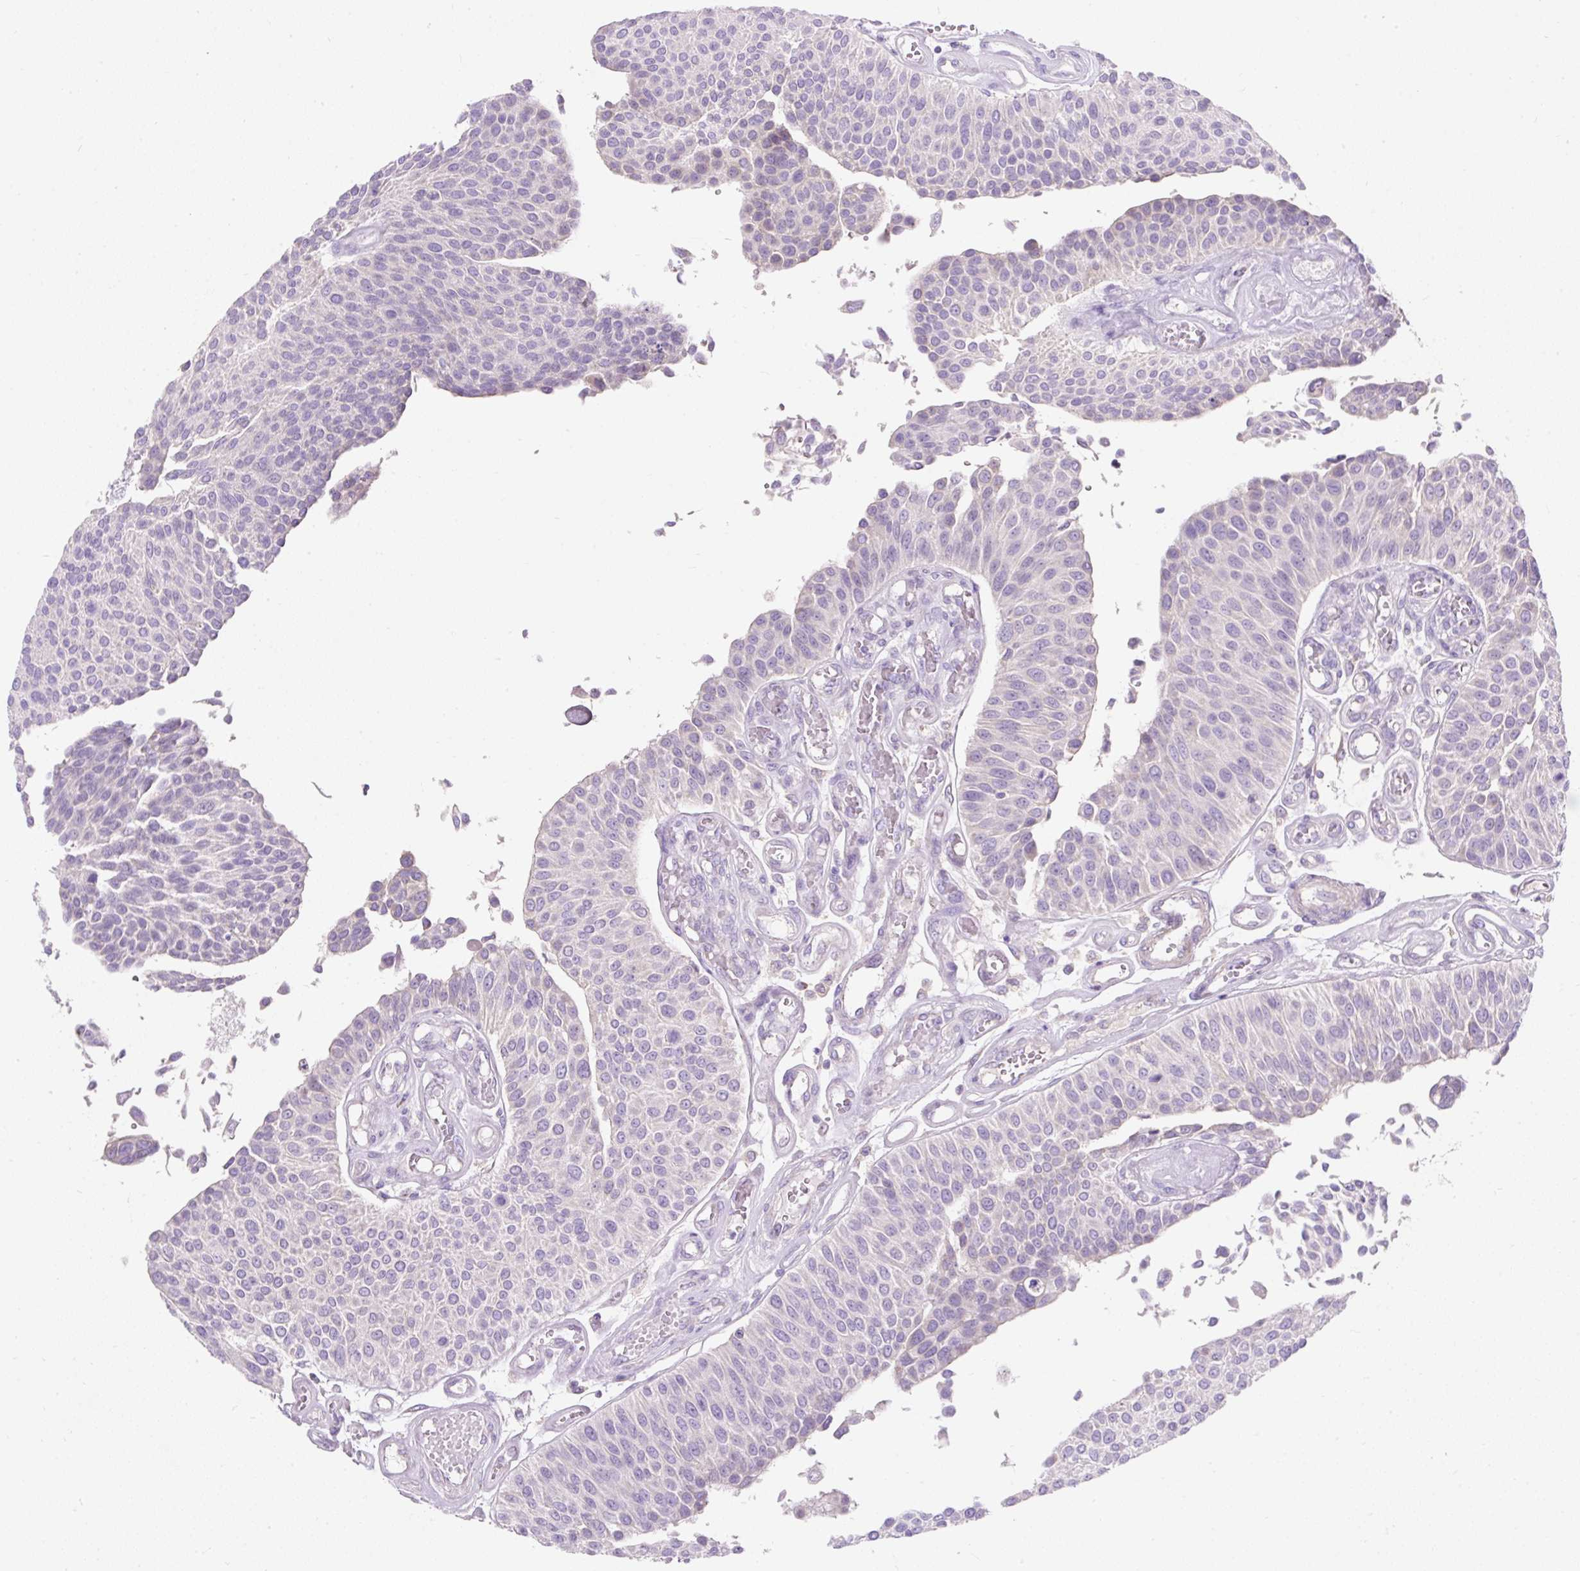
{"staining": {"intensity": "negative", "quantity": "none", "location": "none"}, "tissue": "urothelial cancer", "cell_type": "Tumor cells", "image_type": "cancer", "snomed": [{"axis": "morphology", "description": "Urothelial carcinoma, NOS"}, {"axis": "topography", "description": "Urinary bladder"}], "caption": "Immunohistochemistry (IHC) micrograph of neoplastic tissue: human urothelial cancer stained with DAB (3,3'-diaminobenzidine) reveals no significant protein staining in tumor cells.", "gene": "SUSD5", "patient": {"sex": "male", "age": 55}}